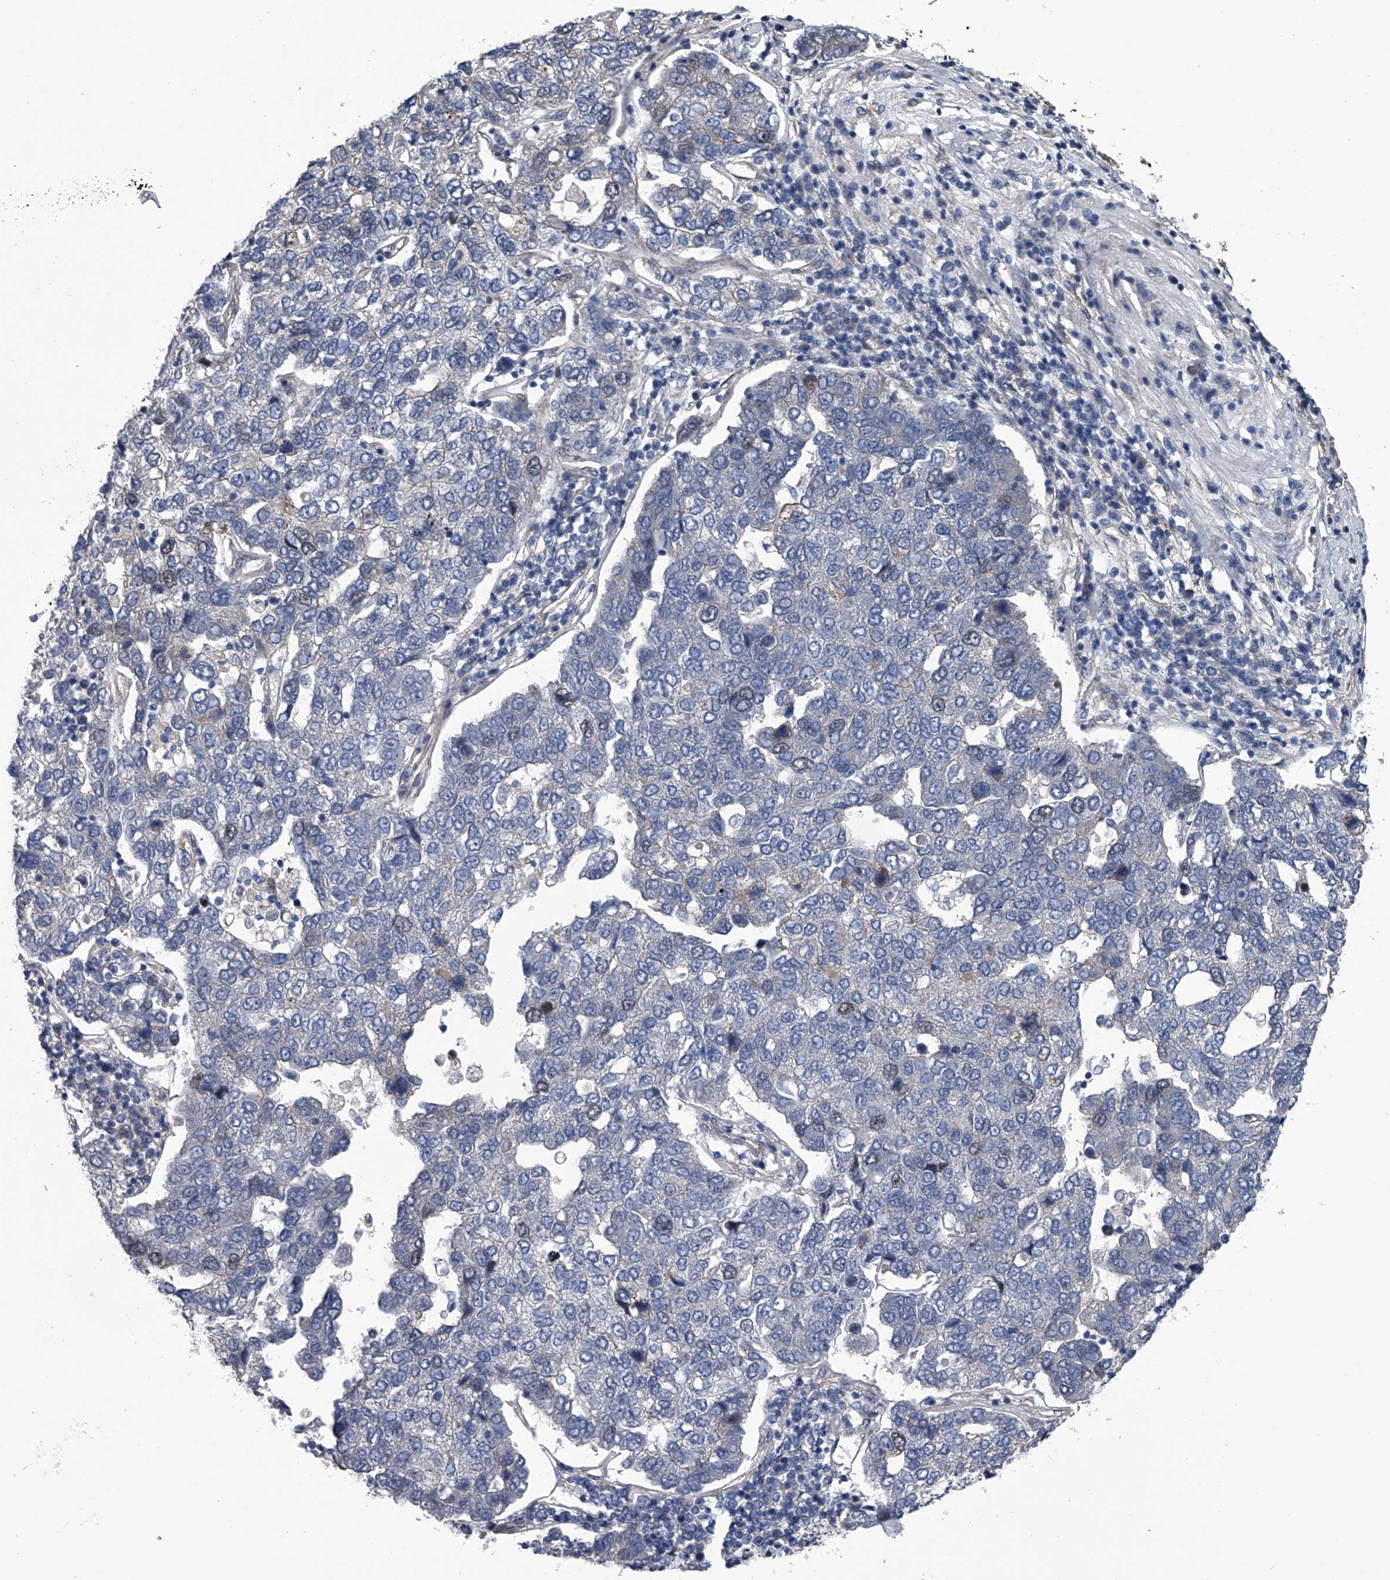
{"staining": {"intensity": "negative", "quantity": "none", "location": "none"}, "tissue": "pancreatic cancer", "cell_type": "Tumor cells", "image_type": "cancer", "snomed": [{"axis": "morphology", "description": "Adenocarcinoma, NOS"}, {"axis": "topography", "description": "Pancreas"}], "caption": "An IHC histopathology image of pancreatic adenocarcinoma is shown. There is no staining in tumor cells of pancreatic adenocarcinoma. The staining is performed using DAB brown chromogen with nuclei counter-stained in using hematoxylin.", "gene": "ABCG1", "patient": {"sex": "female", "age": 61}}